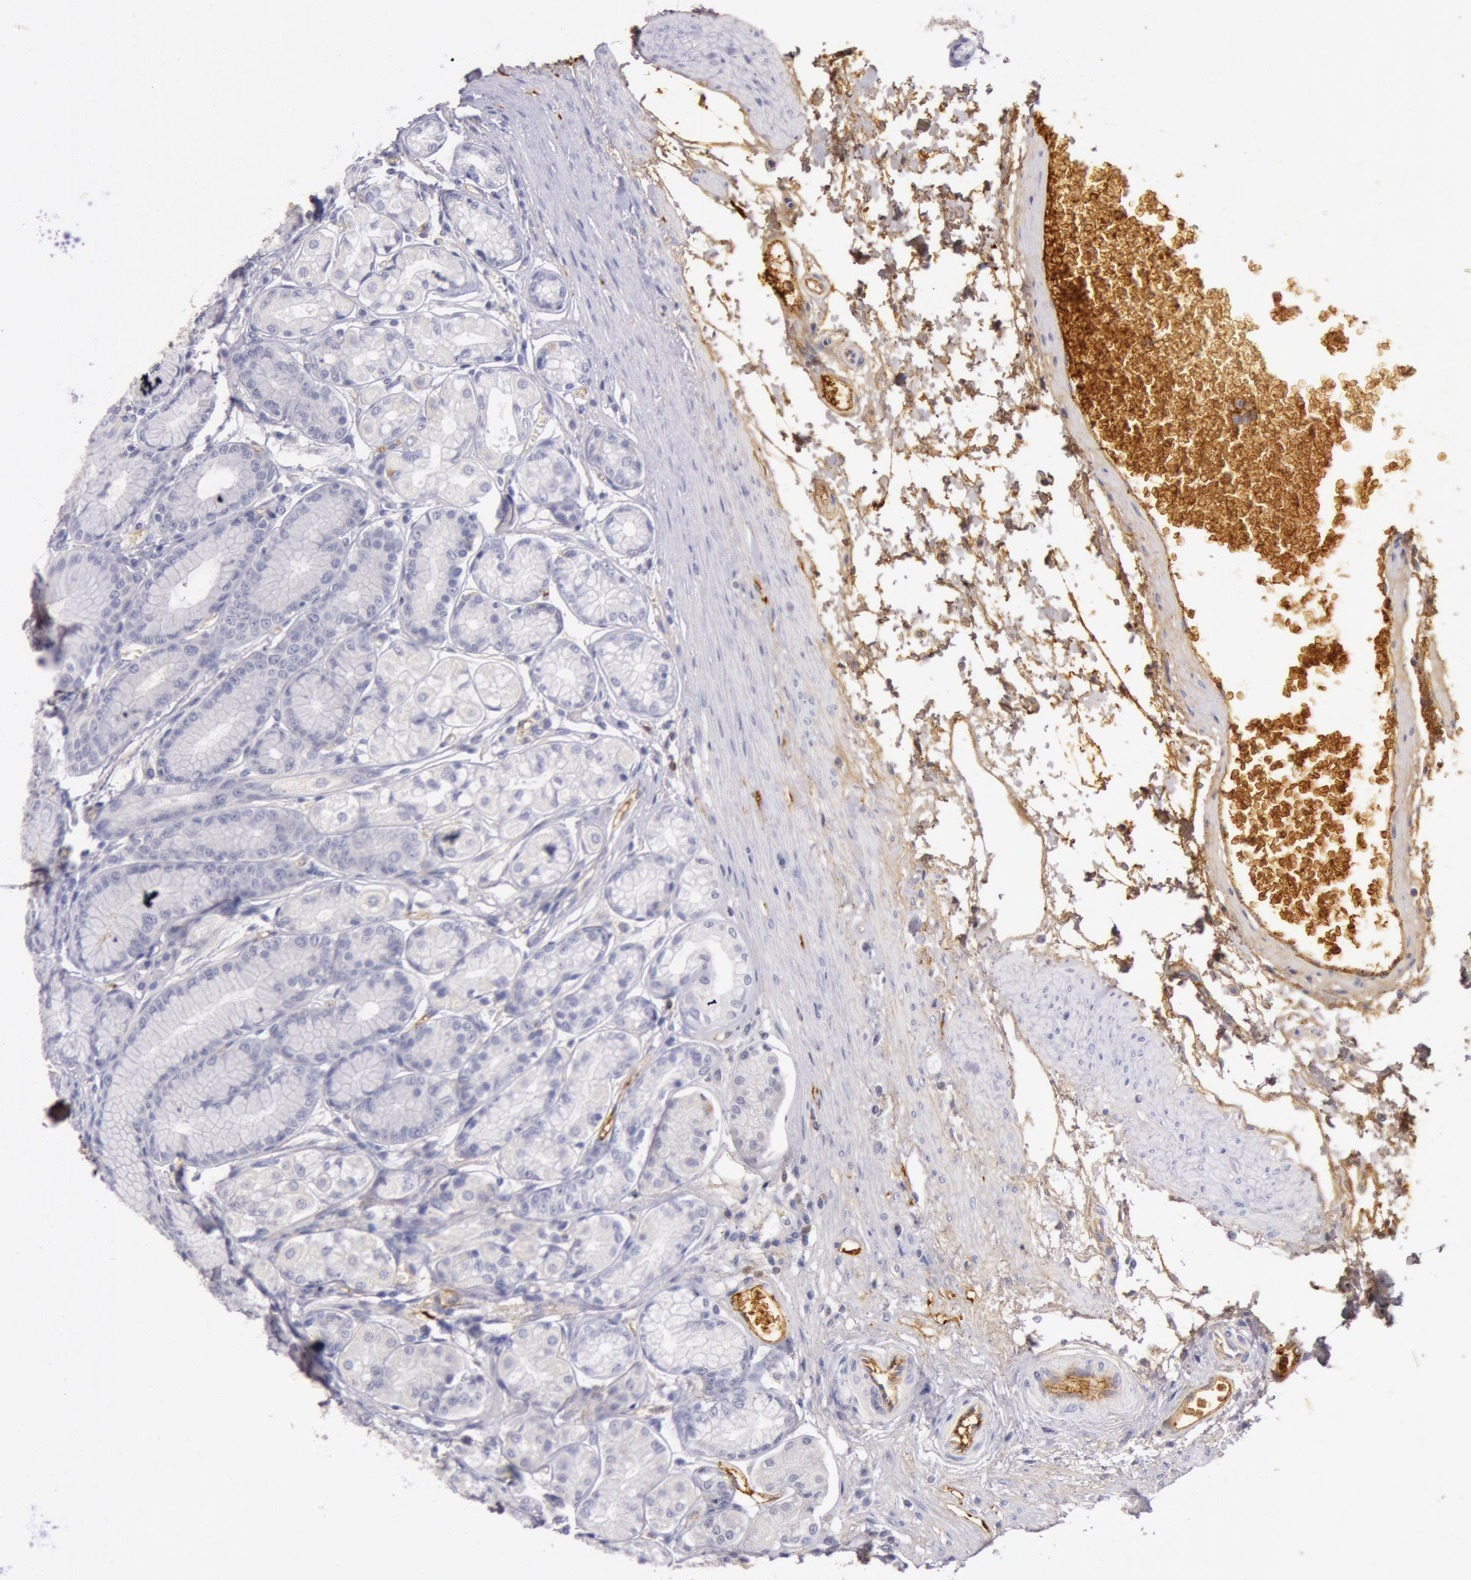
{"staining": {"intensity": "weak", "quantity": "<25%", "location": "cytoplasmic/membranous"}, "tissue": "stomach", "cell_type": "Glandular cells", "image_type": "normal", "snomed": [{"axis": "morphology", "description": "Normal tissue, NOS"}, {"axis": "topography", "description": "Stomach"}, {"axis": "topography", "description": "Stomach, lower"}], "caption": "This image is of unremarkable stomach stained with immunohistochemistry to label a protein in brown with the nuclei are counter-stained blue. There is no staining in glandular cells. Brightfield microscopy of immunohistochemistry stained with DAB (3,3'-diaminobenzidine) (brown) and hematoxylin (blue), captured at high magnification.", "gene": "C4BPA", "patient": {"sex": "male", "age": 76}}